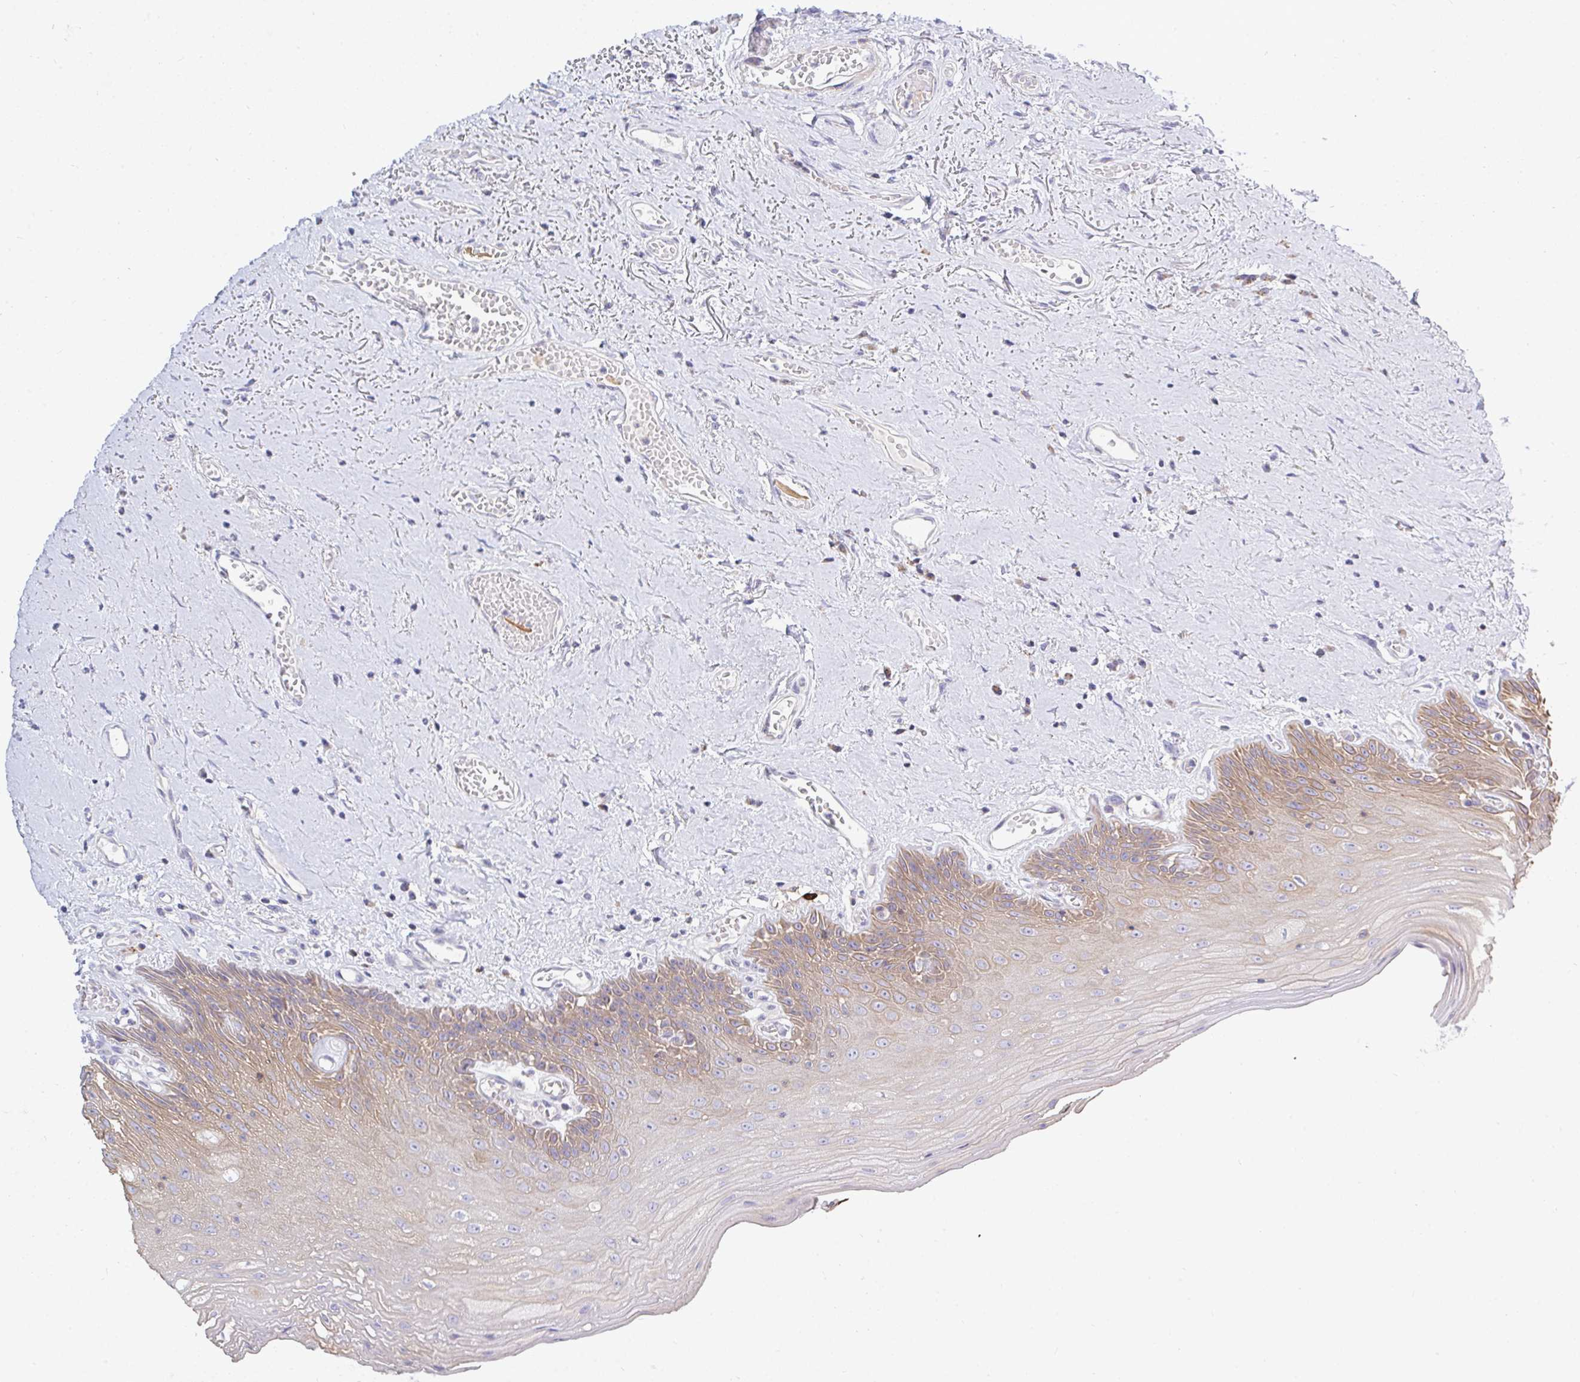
{"staining": {"intensity": "moderate", "quantity": "<25%", "location": "cytoplasmic/membranous"}, "tissue": "oral mucosa", "cell_type": "Squamous epithelial cells", "image_type": "normal", "snomed": [{"axis": "morphology", "description": "Normal tissue, NOS"}, {"axis": "morphology", "description": "Squamous cell carcinoma, NOS"}, {"axis": "topography", "description": "Oral tissue"}, {"axis": "topography", "description": "Peripheral nerve tissue"}, {"axis": "topography", "description": "Head-Neck"}], "caption": "Human oral mucosa stained for a protein (brown) displays moderate cytoplasmic/membranous positive staining in approximately <25% of squamous epithelial cells.", "gene": "FRMD3", "patient": {"sex": "female", "age": 59}}